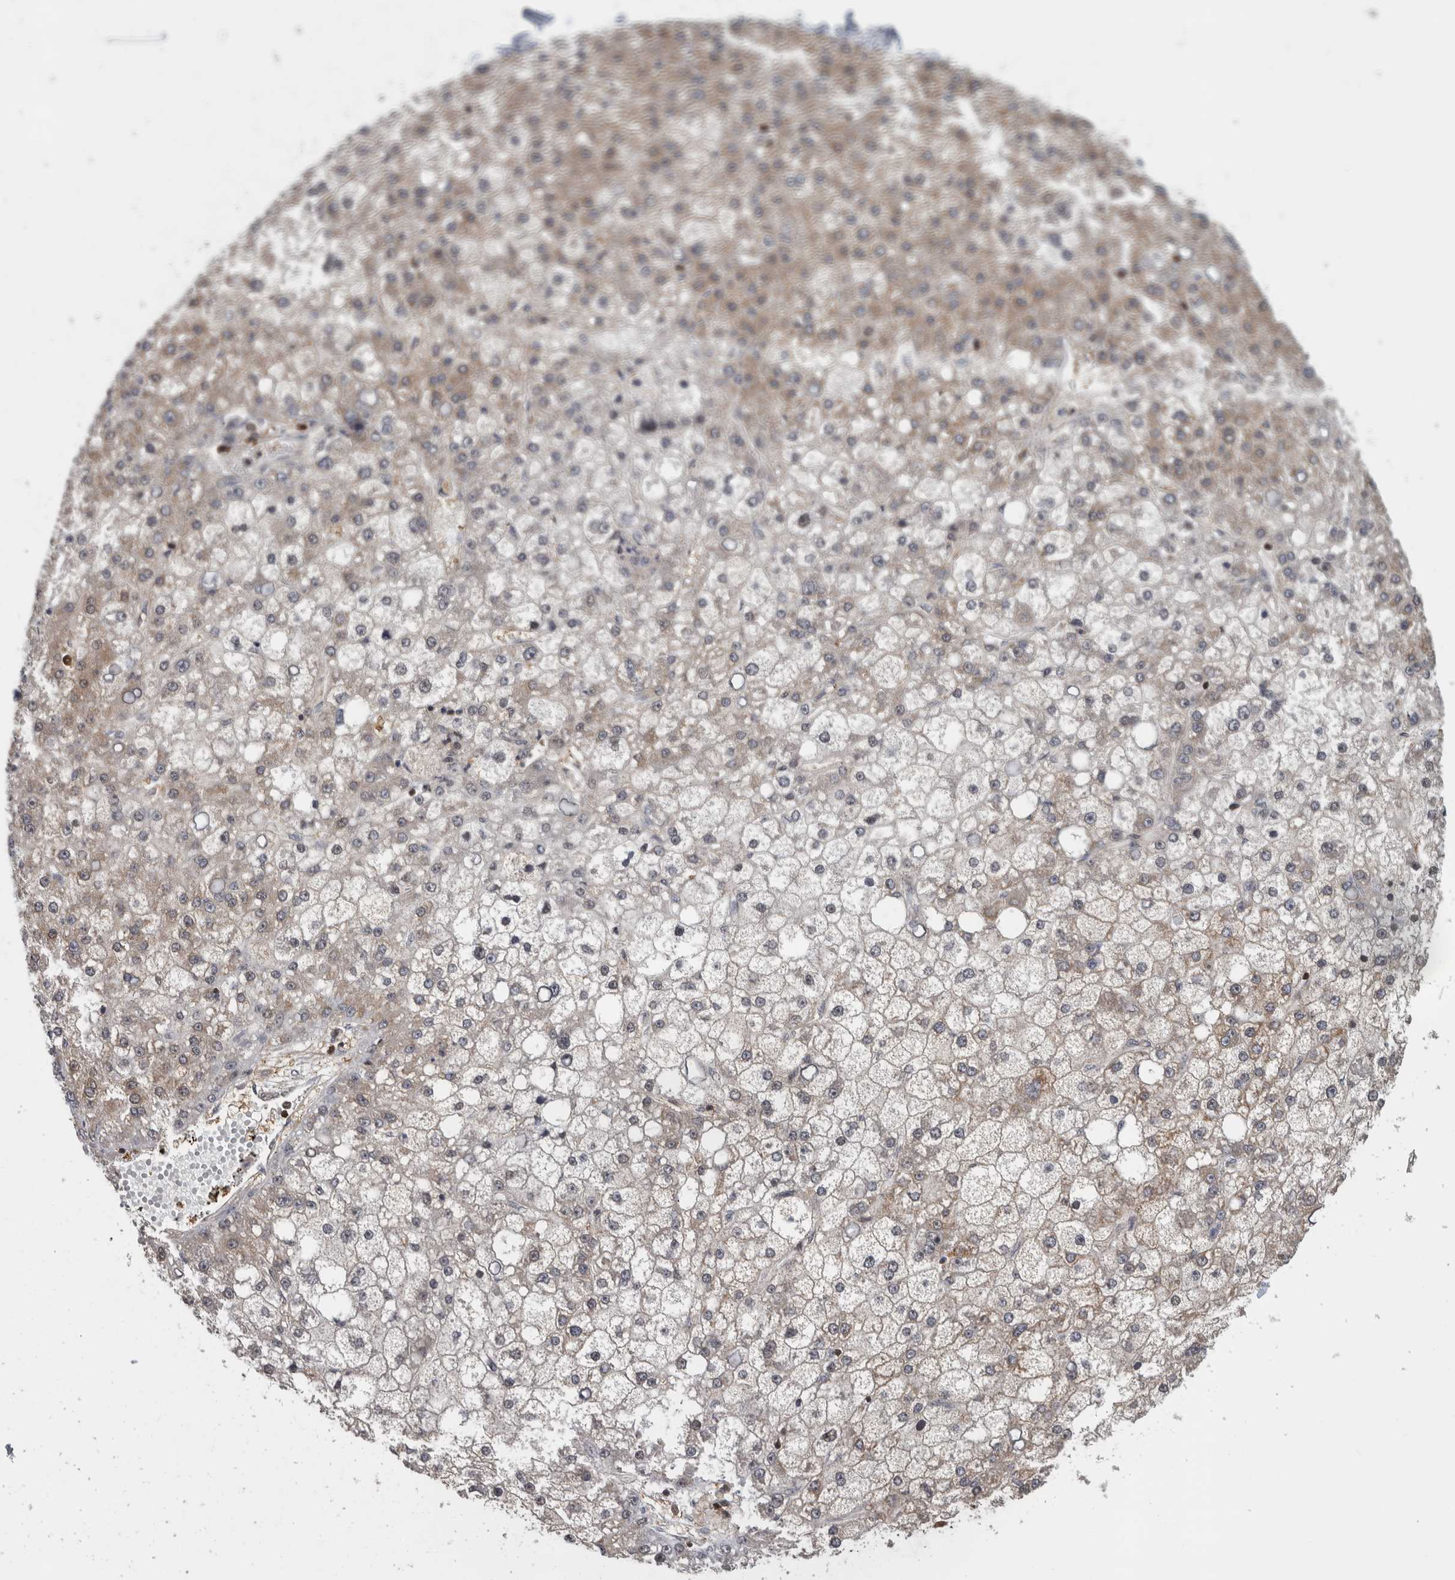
{"staining": {"intensity": "weak", "quantity": "<25%", "location": "cytoplasmic/membranous"}, "tissue": "liver cancer", "cell_type": "Tumor cells", "image_type": "cancer", "snomed": [{"axis": "morphology", "description": "Carcinoma, Hepatocellular, NOS"}, {"axis": "topography", "description": "Liver"}], "caption": "DAB immunohistochemical staining of liver cancer reveals no significant expression in tumor cells.", "gene": "TDRD7", "patient": {"sex": "male", "age": 67}}